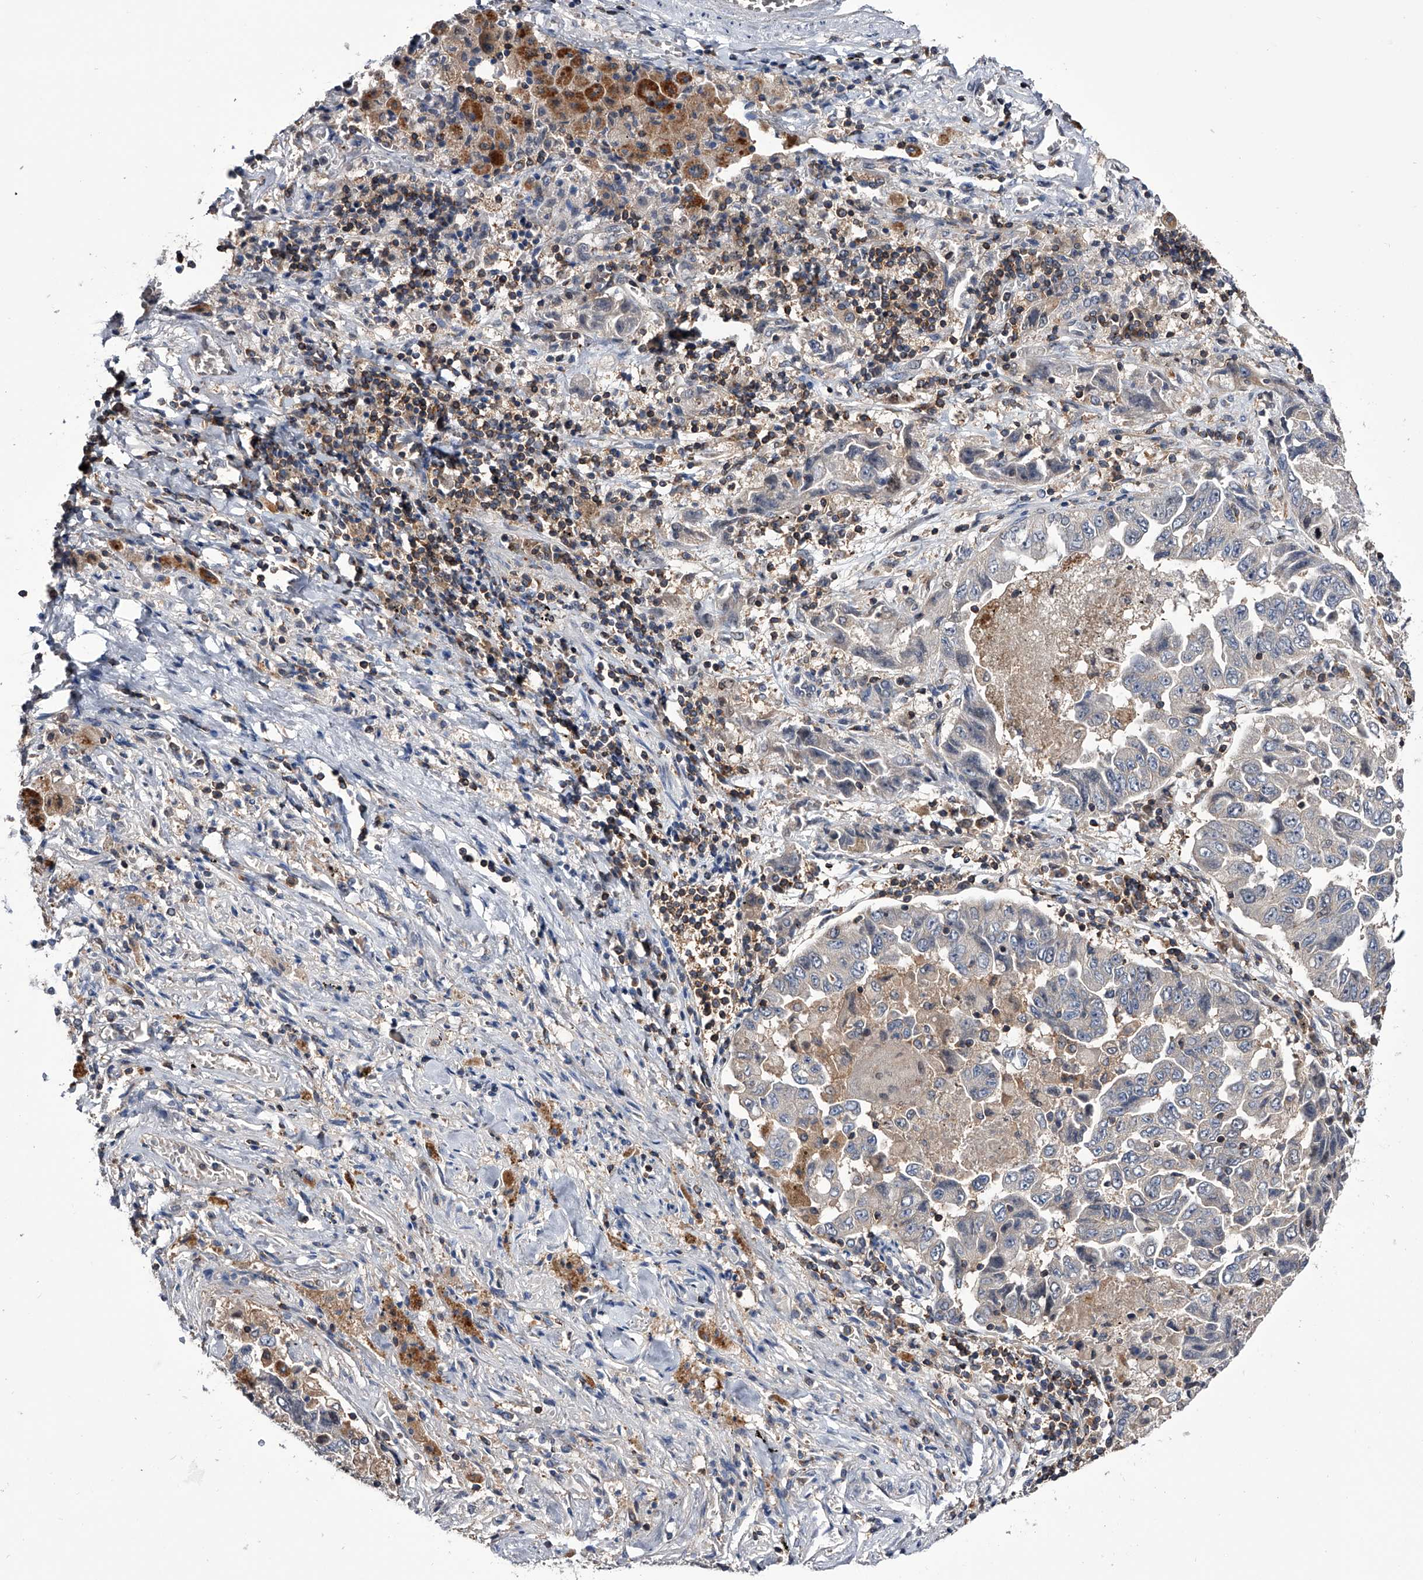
{"staining": {"intensity": "negative", "quantity": "none", "location": "none"}, "tissue": "lung cancer", "cell_type": "Tumor cells", "image_type": "cancer", "snomed": [{"axis": "morphology", "description": "Adenocarcinoma, NOS"}, {"axis": "topography", "description": "Lung"}], "caption": "Tumor cells are negative for brown protein staining in lung cancer (adenocarcinoma).", "gene": "PAN3", "patient": {"sex": "female", "age": 51}}